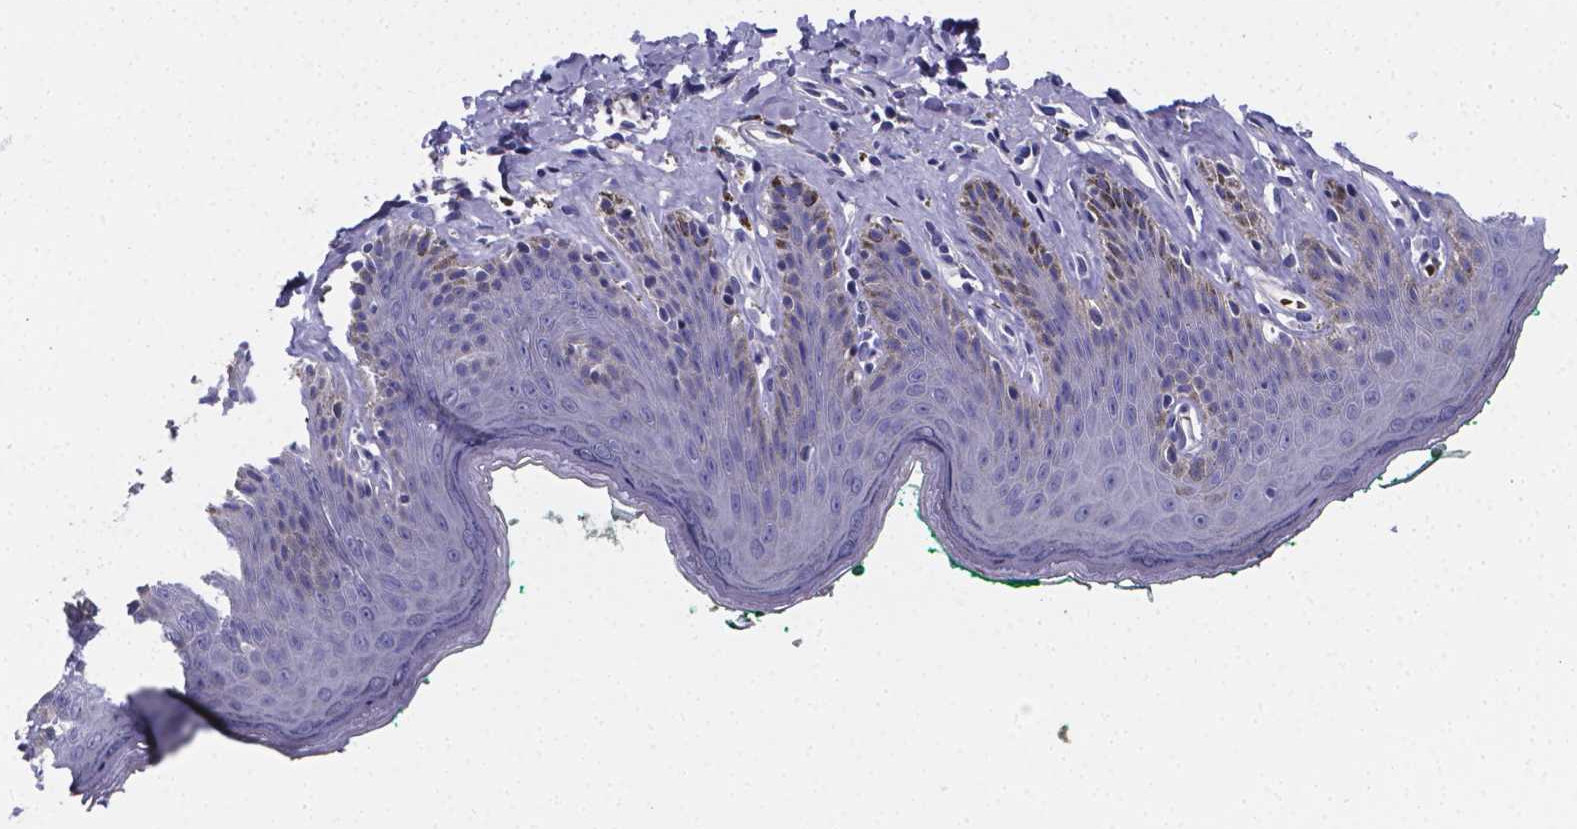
{"staining": {"intensity": "negative", "quantity": "none", "location": "none"}, "tissue": "skin", "cell_type": "Epidermal cells", "image_type": "normal", "snomed": [{"axis": "morphology", "description": "Normal tissue, NOS"}, {"axis": "topography", "description": "Vulva"}, {"axis": "topography", "description": "Peripheral nerve tissue"}], "caption": "High power microscopy photomicrograph of an immunohistochemistry photomicrograph of benign skin, revealing no significant expression in epidermal cells.", "gene": "GABRA3", "patient": {"sex": "female", "age": 66}}